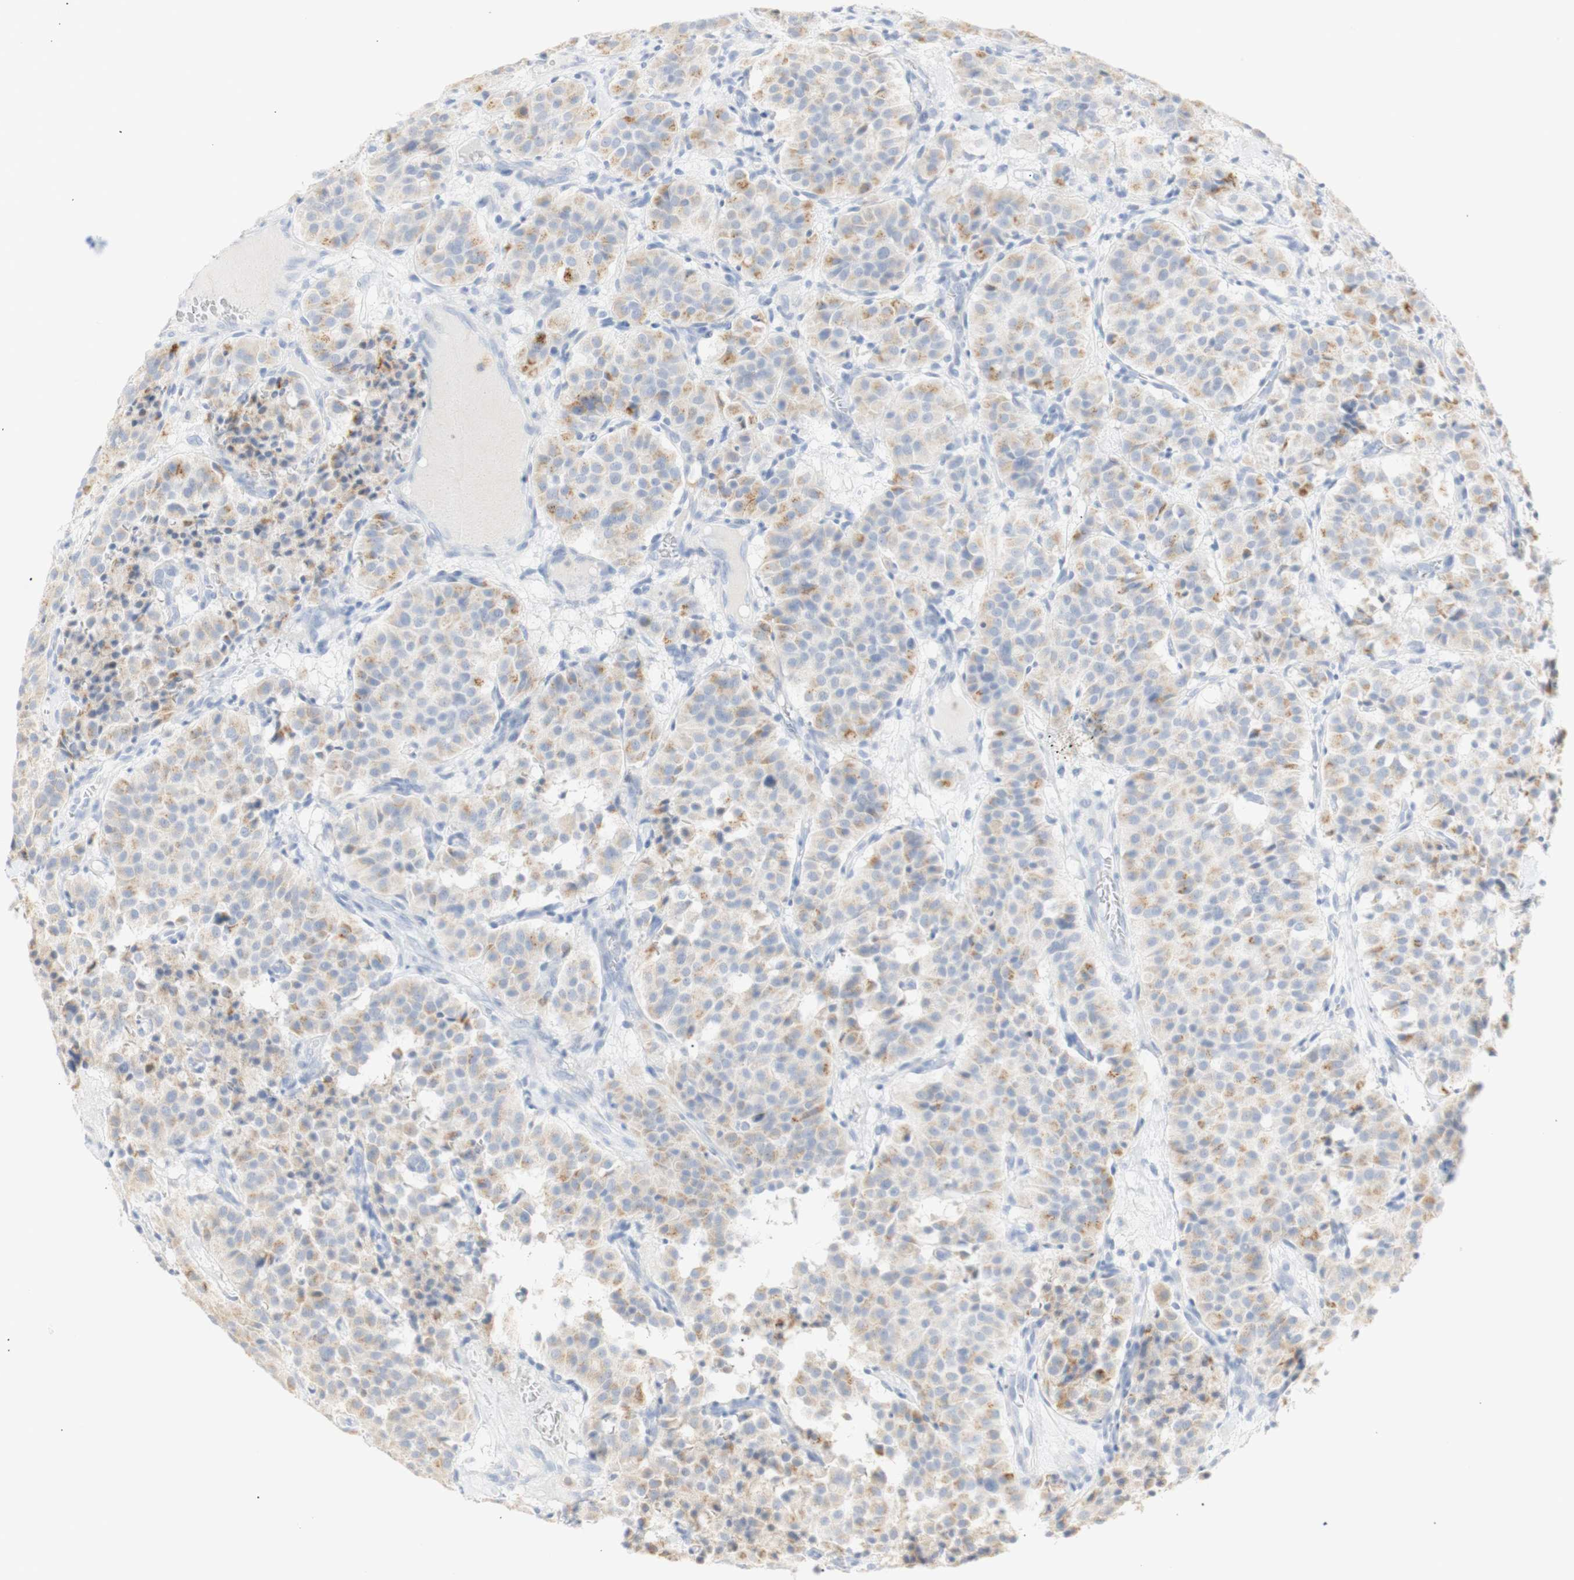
{"staining": {"intensity": "moderate", "quantity": "25%-75%", "location": "cytoplasmic/membranous"}, "tissue": "carcinoid", "cell_type": "Tumor cells", "image_type": "cancer", "snomed": [{"axis": "morphology", "description": "Carcinoid, malignant, NOS"}, {"axis": "topography", "description": "Lung"}], "caption": "A brown stain labels moderate cytoplasmic/membranous positivity of a protein in human carcinoid tumor cells. (DAB IHC, brown staining for protein, blue staining for nuclei).", "gene": "B4GALNT3", "patient": {"sex": "male", "age": 30}}